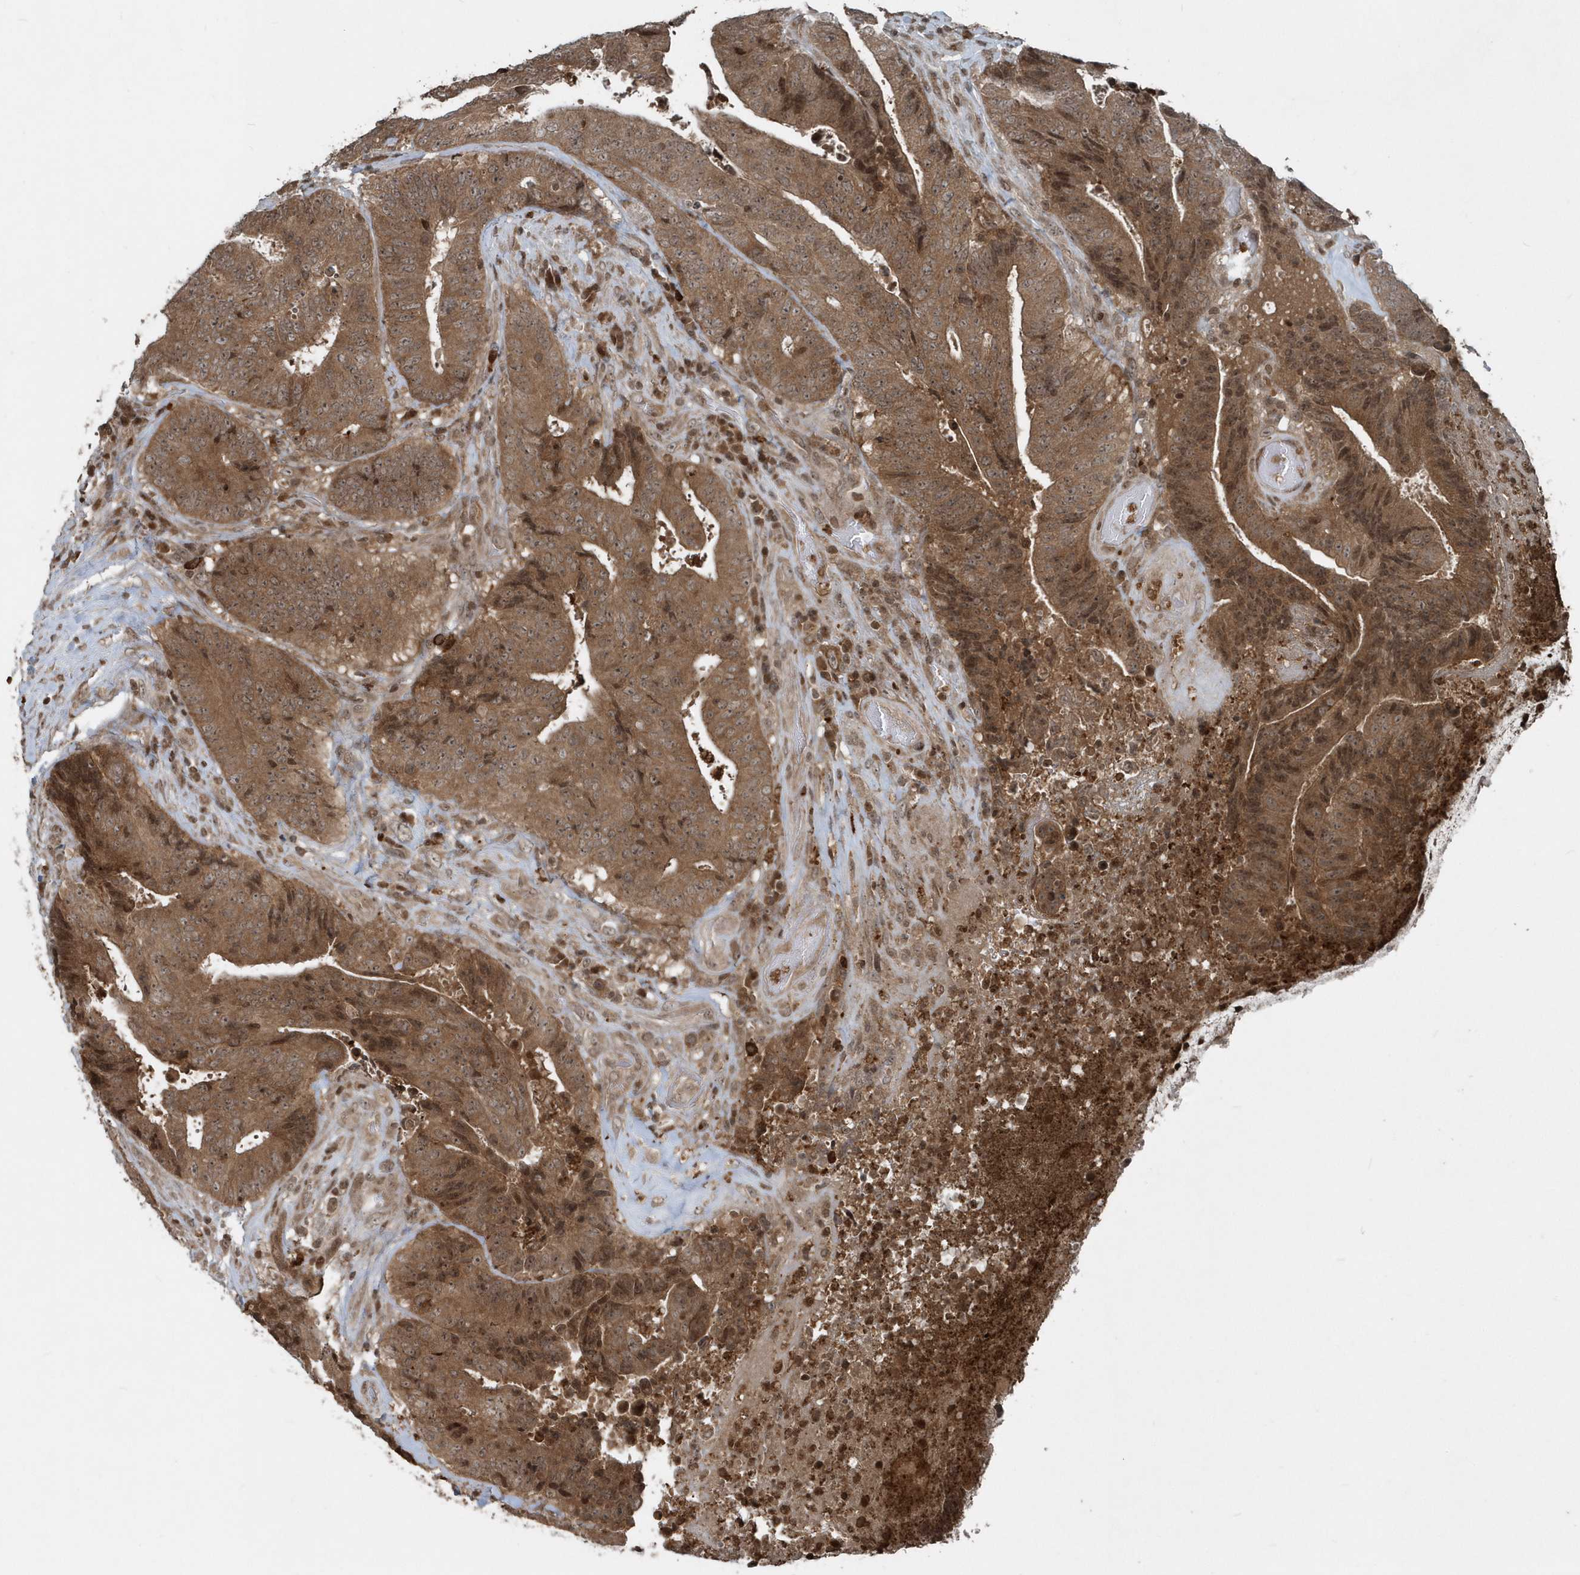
{"staining": {"intensity": "moderate", "quantity": ">75%", "location": "cytoplasmic/membranous,nuclear"}, "tissue": "colorectal cancer", "cell_type": "Tumor cells", "image_type": "cancer", "snomed": [{"axis": "morphology", "description": "Adenocarcinoma, NOS"}, {"axis": "topography", "description": "Rectum"}], "caption": "DAB immunohistochemical staining of human adenocarcinoma (colorectal) shows moderate cytoplasmic/membranous and nuclear protein staining in about >75% of tumor cells.", "gene": "EIF2B1", "patient": {"sex": "male", "age": 72}}